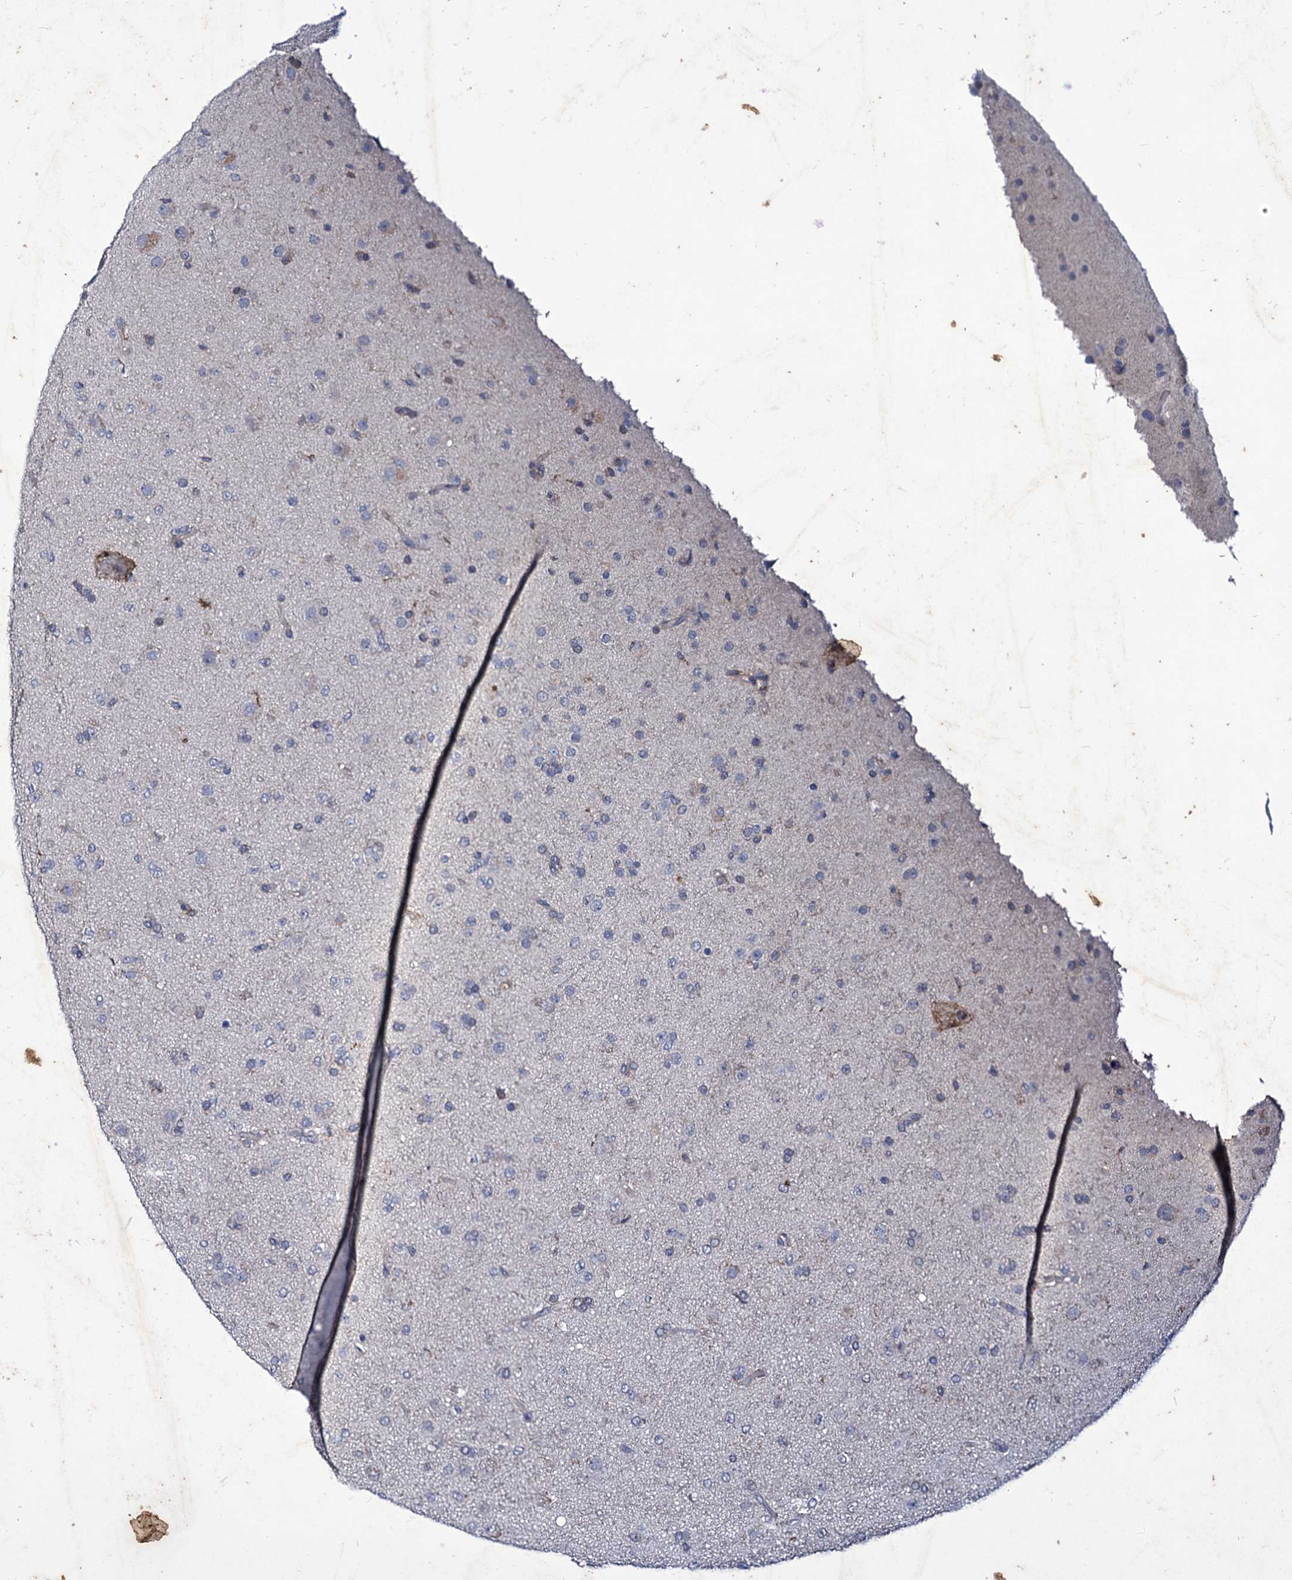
{"staining": {"intensity": "negative", "quantity": "none", "location": "none"}, "tissue": "glioma", "cell_type": "Tumor cells", "image_type": "cancer", "snomed": [{"axis": "morphology", "description": "Glioma, malignant, Low grade"}, {"axis": "topography", "description": "Brain"}], "caption": "The immunohistochemistry image has no significant expression in tumor cells of malignant low-grade glioma tissue. (DAB (3,3'-diaminobenzidine) immunohistochemistry (IHC) with hematoxylin counter stain).", "gene": "AXL", "patient": {"sex": "male", "age": 65}}